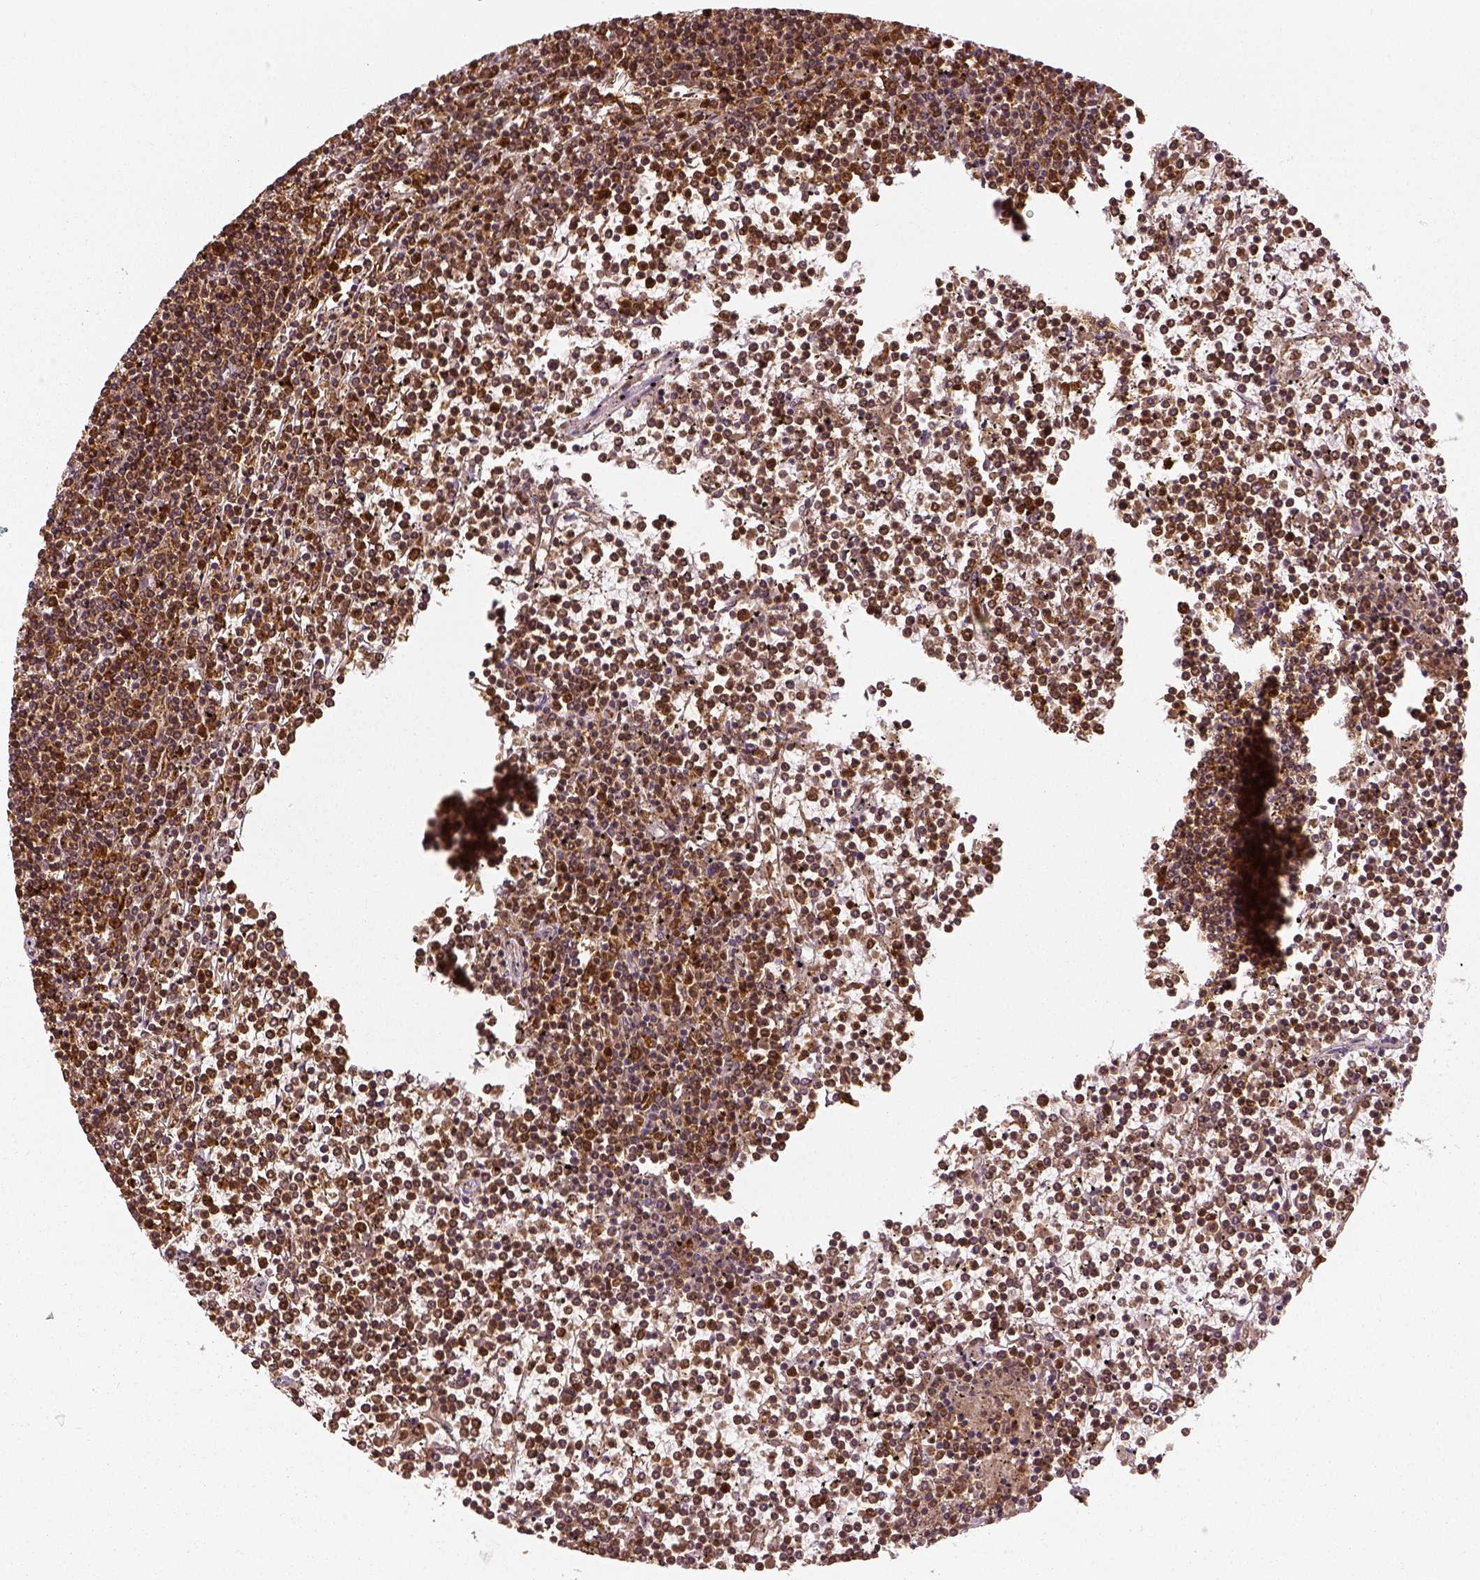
{"staining": {"intensity": "strong", "quantity": ">75%", "location": "cytoplasmic/membranous"}, "tissue": "lymphoma", "cell_type": "Tumor cells", "image_type": "cancer", "snomed": [{"axis": "morphology", "description": "Malignant lymphoma, non-Hodgkin's type, Low grade"}, {"axis": "topography", "description": "Spleen"}], "caption": "Lymphoma stained for a protein demonstrates strong cytoplasmic/membranous positivity in tumor cells.", "gene": "PGAM5", "patient": {"sex": "female", "age": 19}}